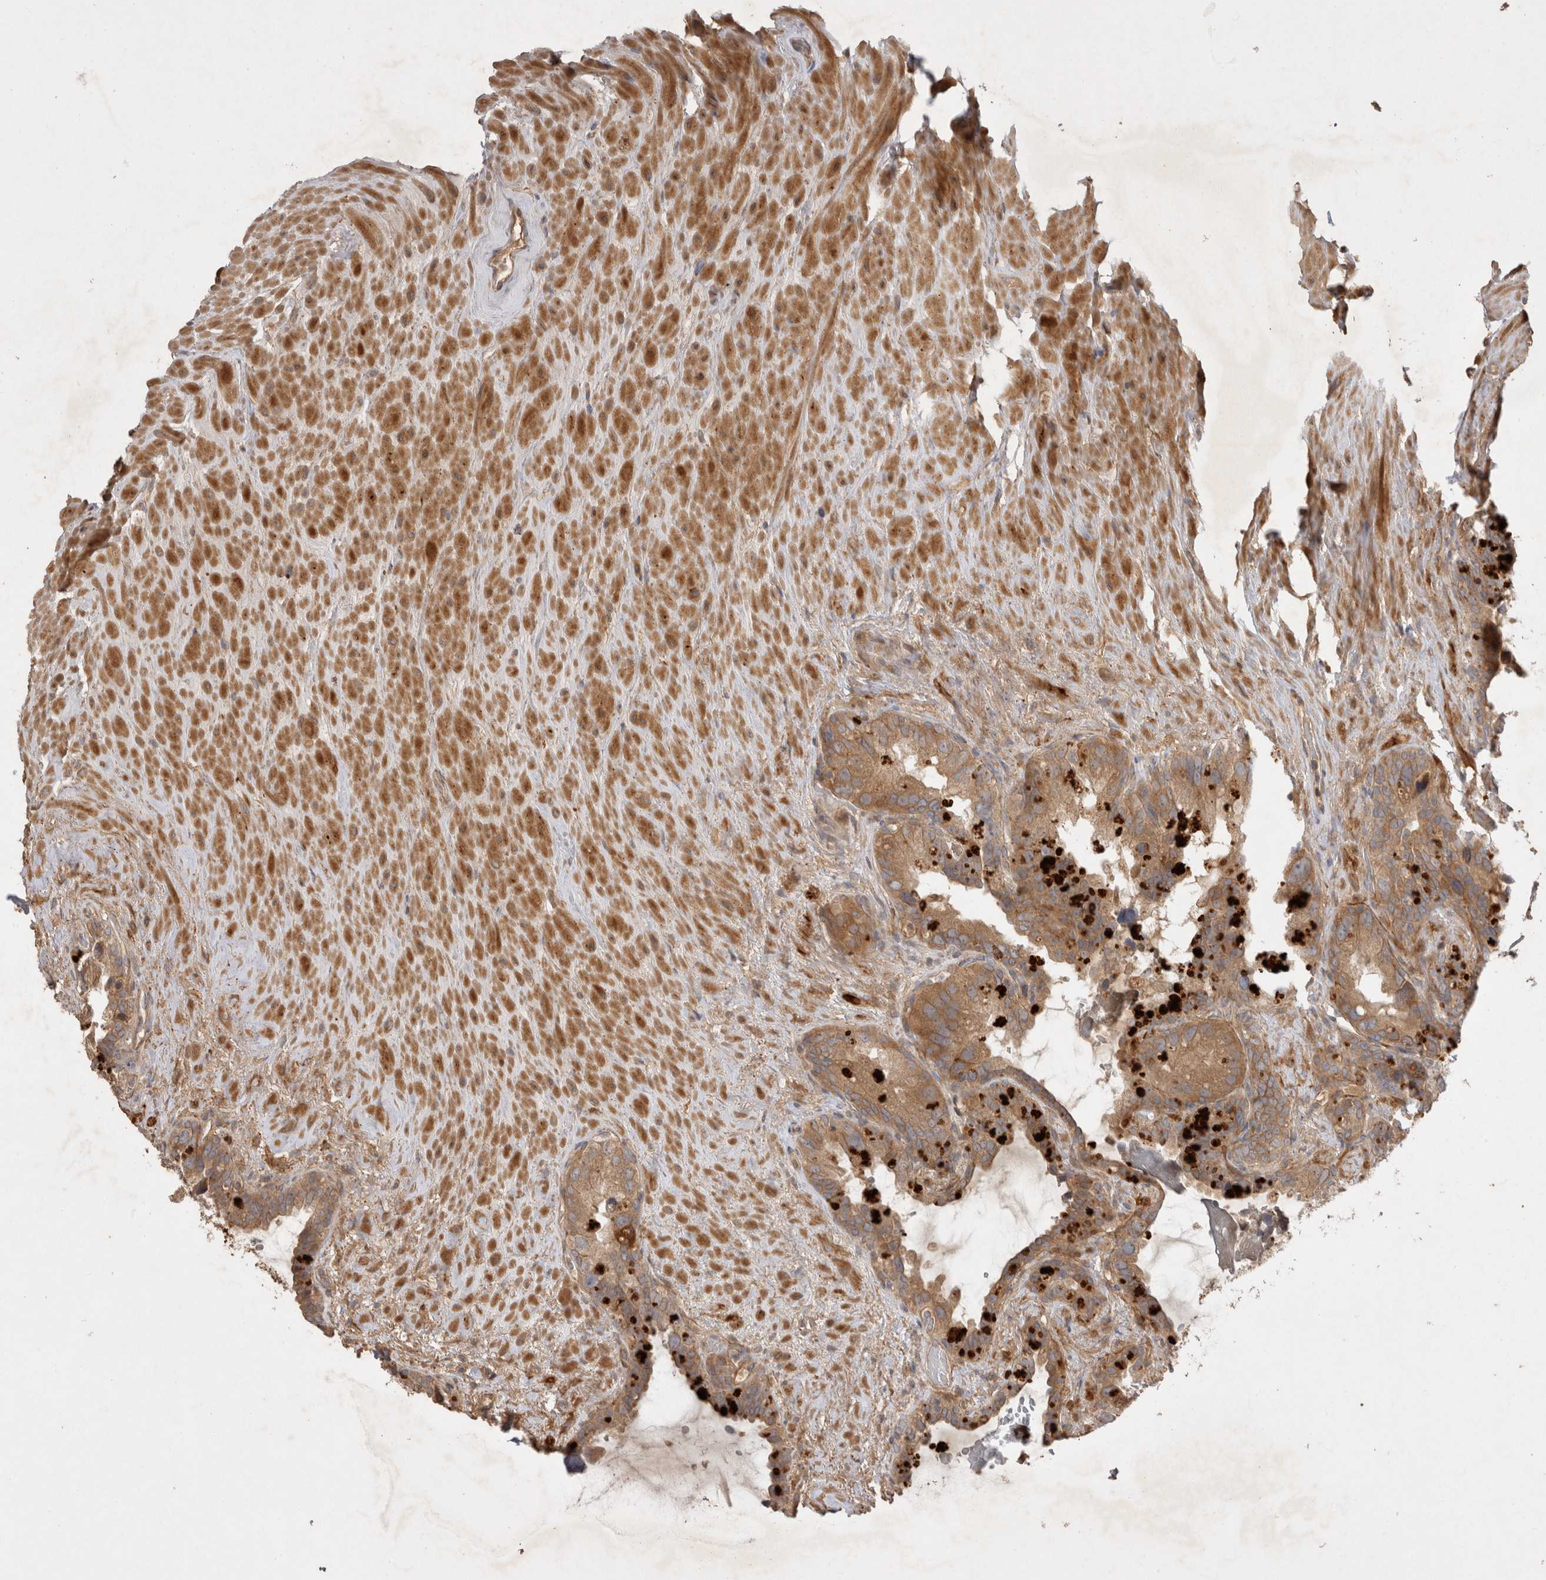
{"staining": {"intensity": "moderate", "quantity": ">75%", "location": "cytoplasmic/membranous"}, "tissue": "seminal vesicle", "cell_type": "Glandular cells", "image_type": "normal", "snomed": [{"axis": "morphology", "description": "Normal tissue, NOS"}, {"axis": "topography", "description": "Seminal veicle"}], "caption": "High-magnification brightfield microscopy of normal seminal vesicle stained with DAB (3,3'-diaminobenzidine) (brown) and counterstained with hematoxylin (blue). glandular cells exhibit moderate cytoplasmic/membranous expression is seen in approximately>75% of cells. (Stains: DAB (3,3'-diaminobenzidine) in brown, nuclei in blue, Microscopy: brightfield microscopy at high magnification).", "gene": "PPP1R42", "patient": {"sex": "male", "age": 80}}